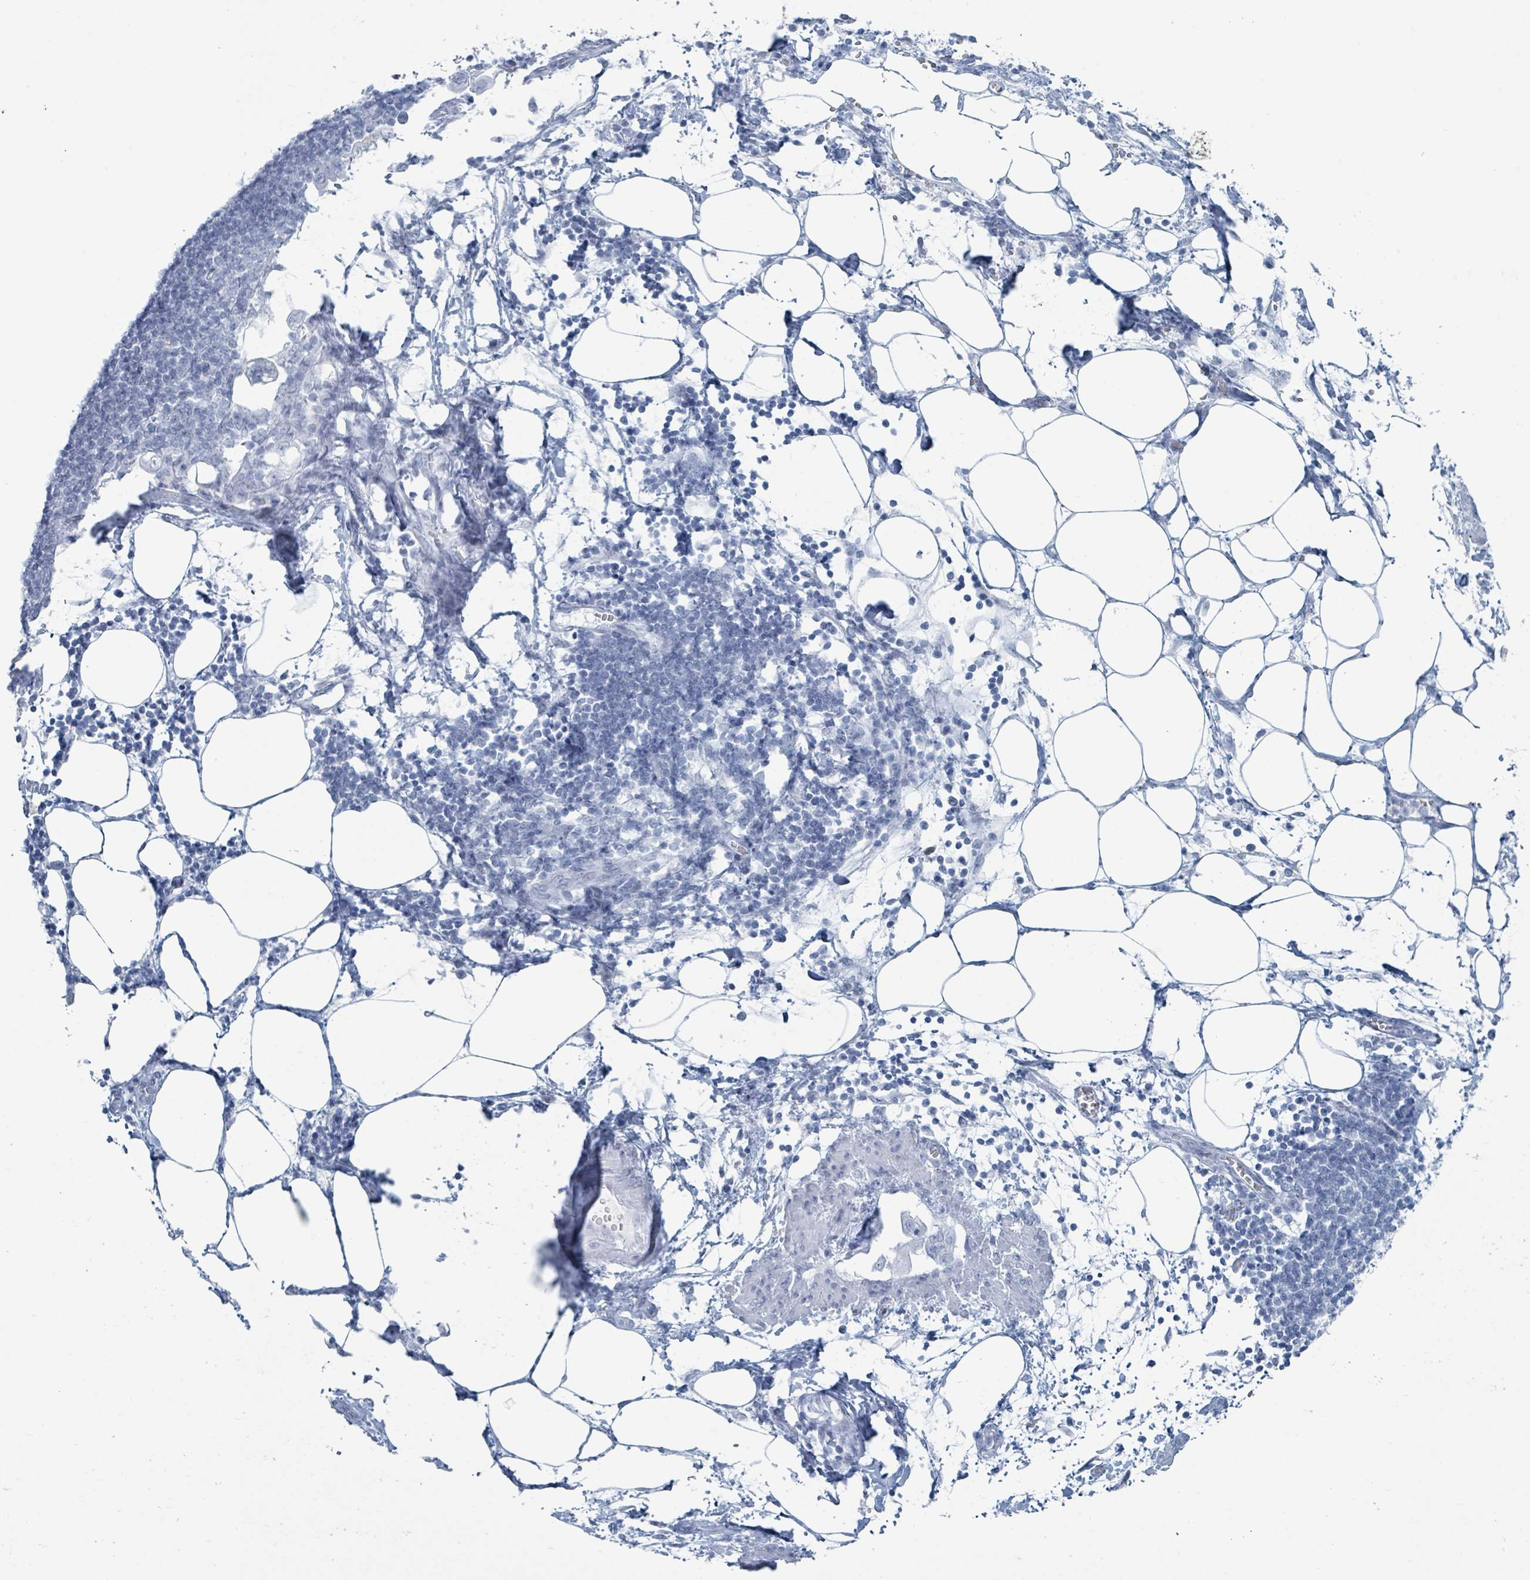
{"staining": {"intensity": "negative", "quantity": "none", "location": "none"}, "tissue": "pancreatic cancer", "cell_type": "Tumor cells", "image_type": "cancer", "snomed": [{"axis": "morphology", "description": "Adenocarcinoma, NOS"}, {"axis": "topography", "description": "Pancreas"}], "caption": "Immunohistochemical staining of pancreatic cancer (adenocarcinoma) reveals no significant staining in tumor cells.", "gene": "GPR15LG", "patient": {"sex": "male", "age": 61}}